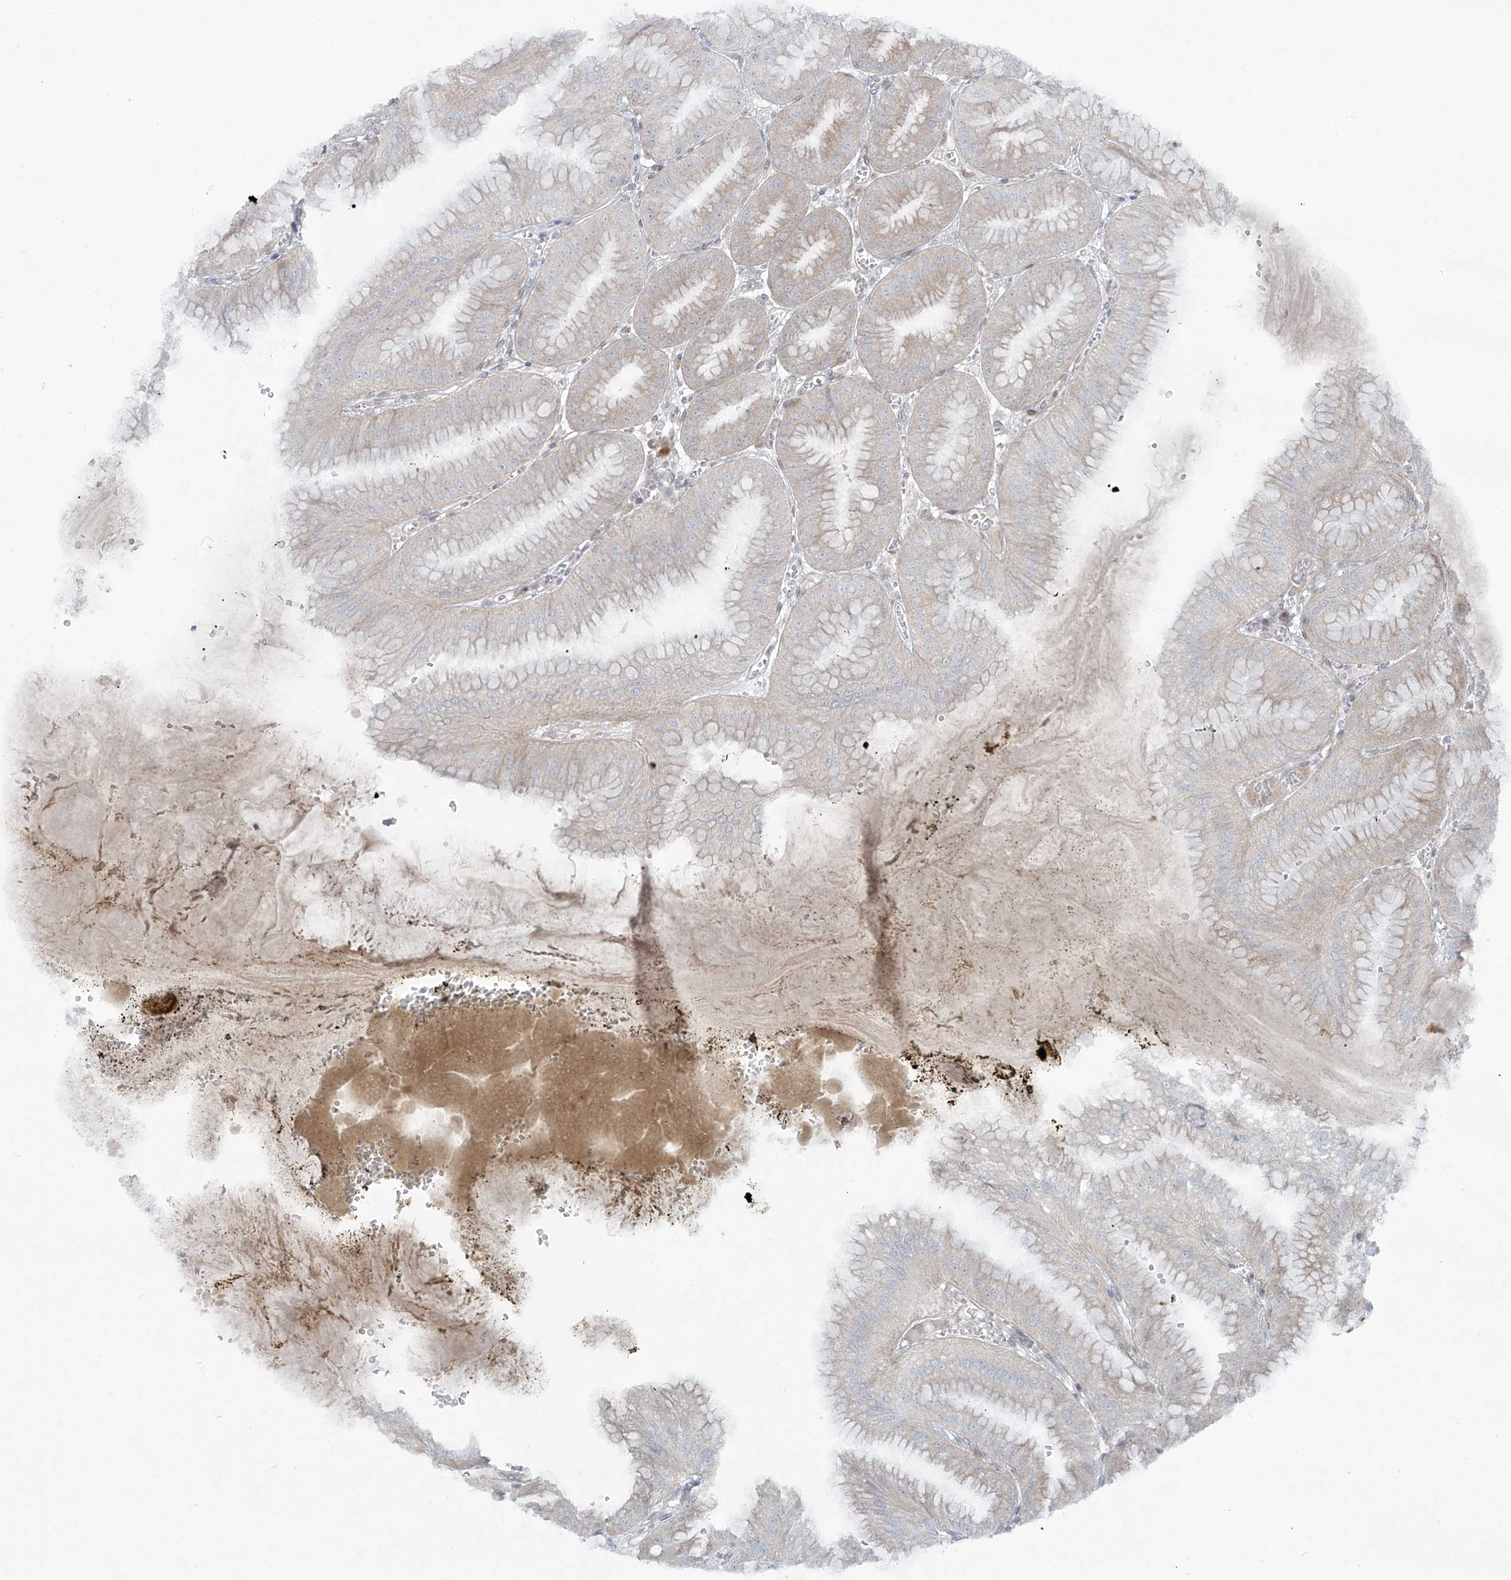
{"staining": {"intensity": "moderate", "quantity": "25%-75%", "location": "cytoplasmic/membranous"}, "tissue": "stomach", "cell_type": "Glandular cells", "image_type": "normal", "snomed": [{"axis": "morphology", "description": "Normal tissue, NOS"}, {"axis": "topography", "description": "Stomach, lower"}], "caption": "Protein expression analysis of unremarkable stomach demonstrates moderate cytoplasmic/membranous expression in about 25%-75% of glandular cells. (IHC, brightfield microscopy, high magnification).", "gene": "PPAT", "patient": {"sex": "male", "age": 71}}